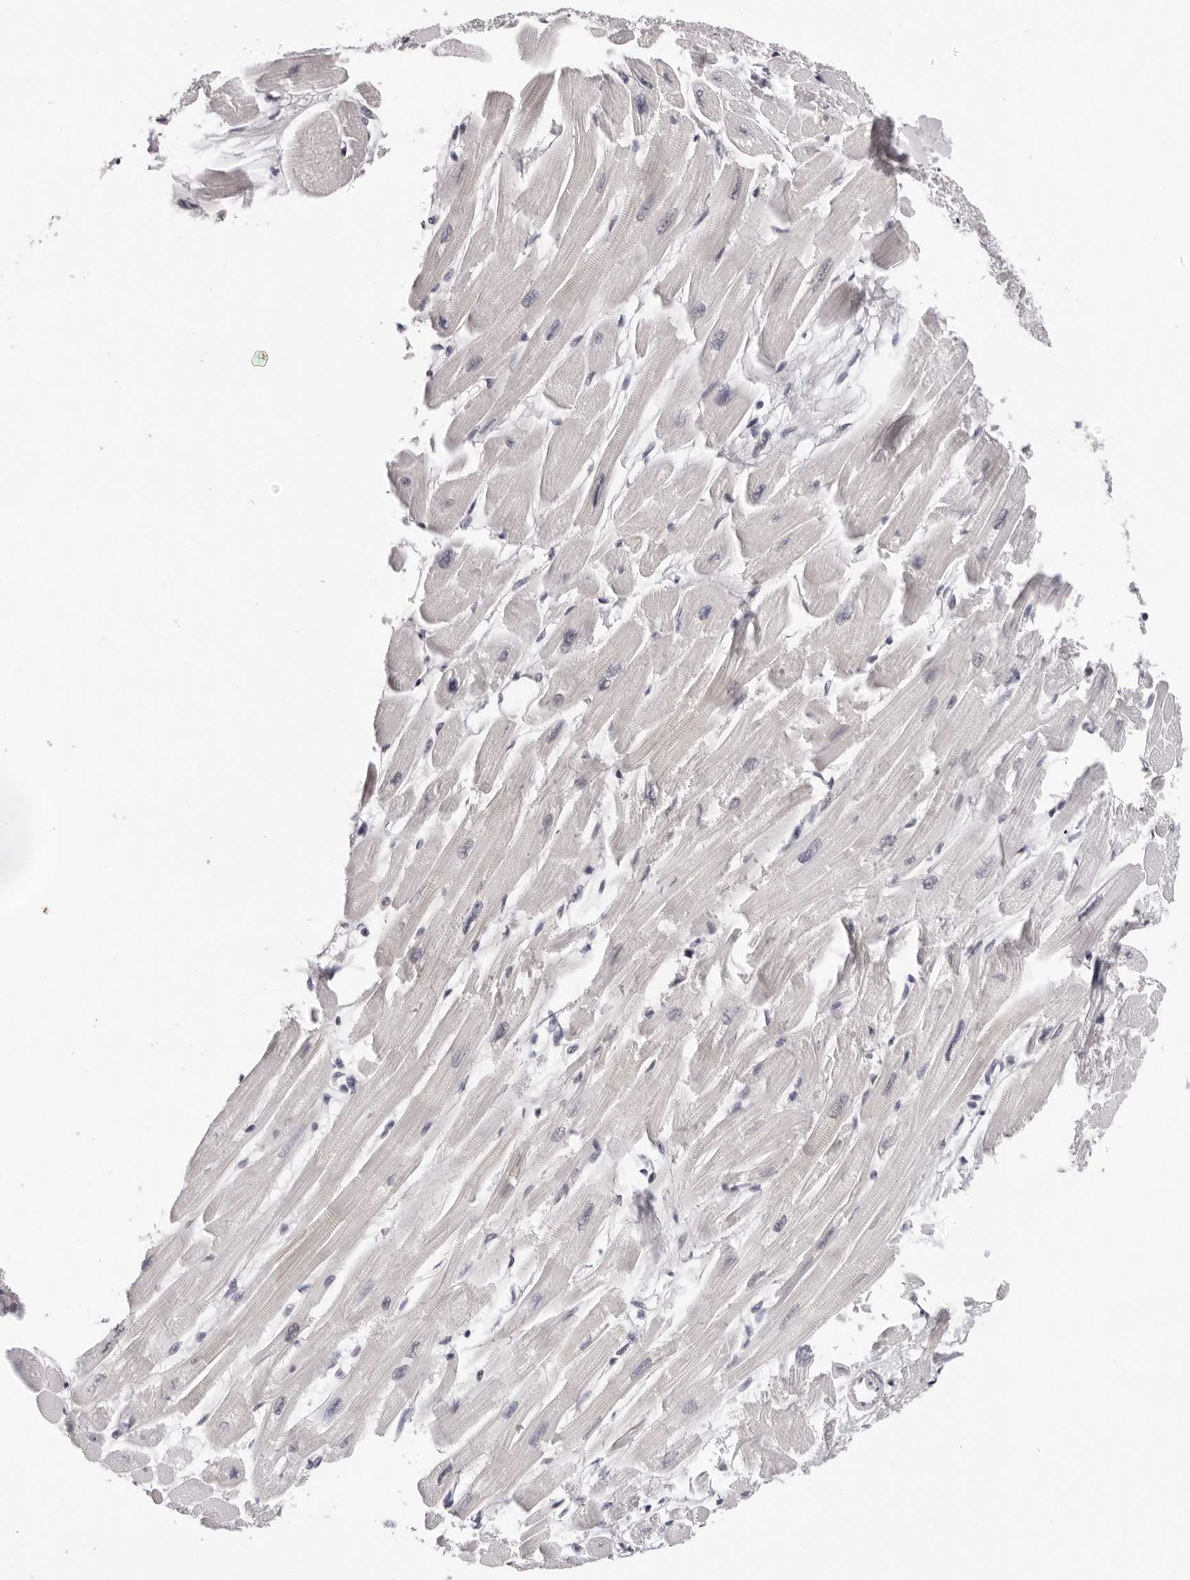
{"staining": {"intensity": "negative", "quantity": "none", "location": "none"}, "tissue": "heart muscle", "cell_type": "Cardiomyocytes", "image_type": "normal", "snomed": [{"axis": "morphology", "description": "Normal tissue, NOS"}, {"axis": "topography", "description": "Heart"}], "caption": "An IHC image of normal heart muscle is shown. There is no staining in cardiomyocytes of heart muscle. The staining was performed using DAB to visualize the protein expression in brown, while the nuclei were stained in blue with hematoxylin (Magnification: 20x).", "gene": "IL17RA", "patient": {"sex": "female", "age": 54}}